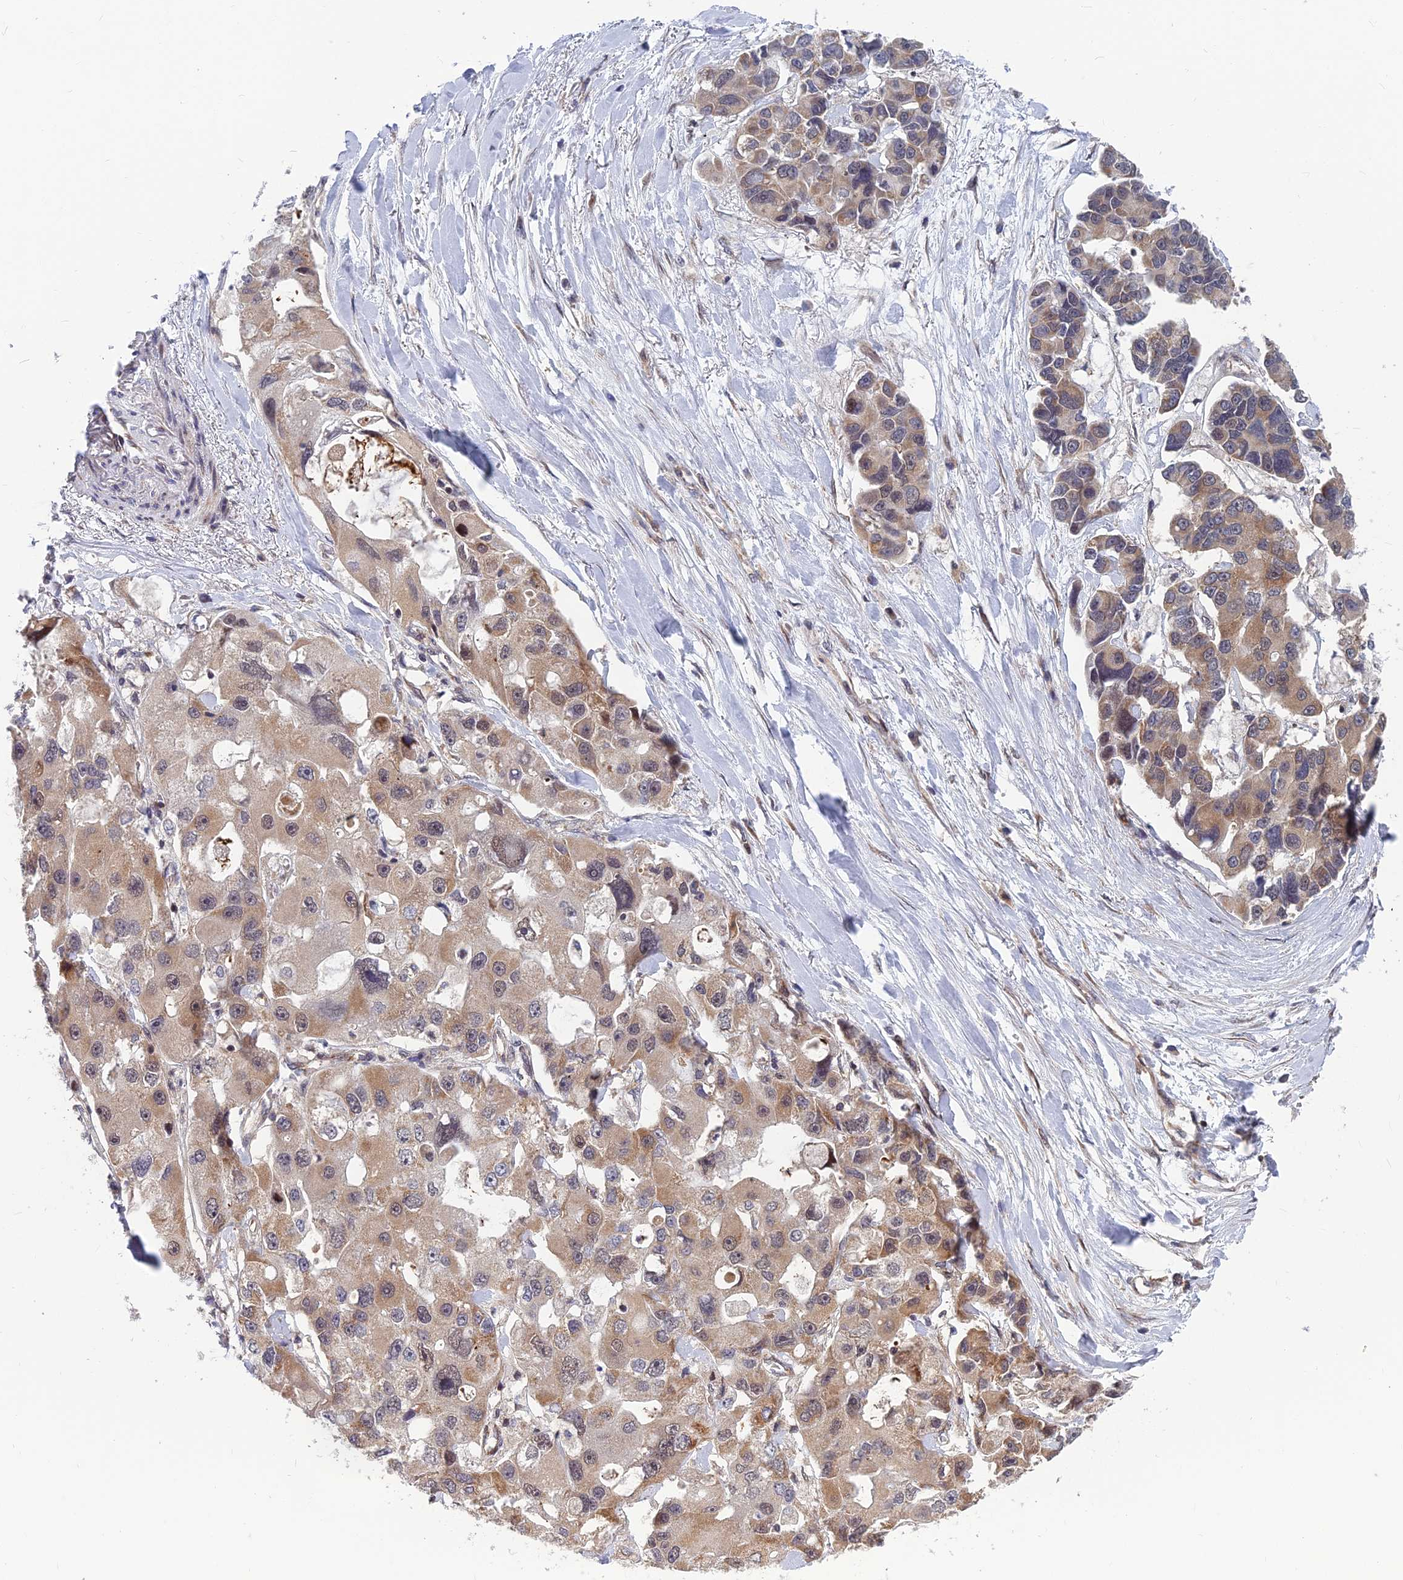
{"staining": {"intensity": "moderate", "quantity": ">75%", "location": "cytoplasmic/membranous,nuclear"}, "tissue": "lung cancer", "cell_type": "Tumor cells", "image_type": "cancer", "snomed": [{"axis": "morphology", "description": "Adenocarcinoma, NOS"}, {"axis": "topography", "description": "Lung"}], "caption": "Immunohistochemistry (IHC) of lung adenocarcinoma reveals medium levels of moderate cytoplasmic/membranous and nuclear positivity in approximately >75% of tumor cells.", "gene": "COMMD2", "patient": {"sex": "female", "age": 54}}